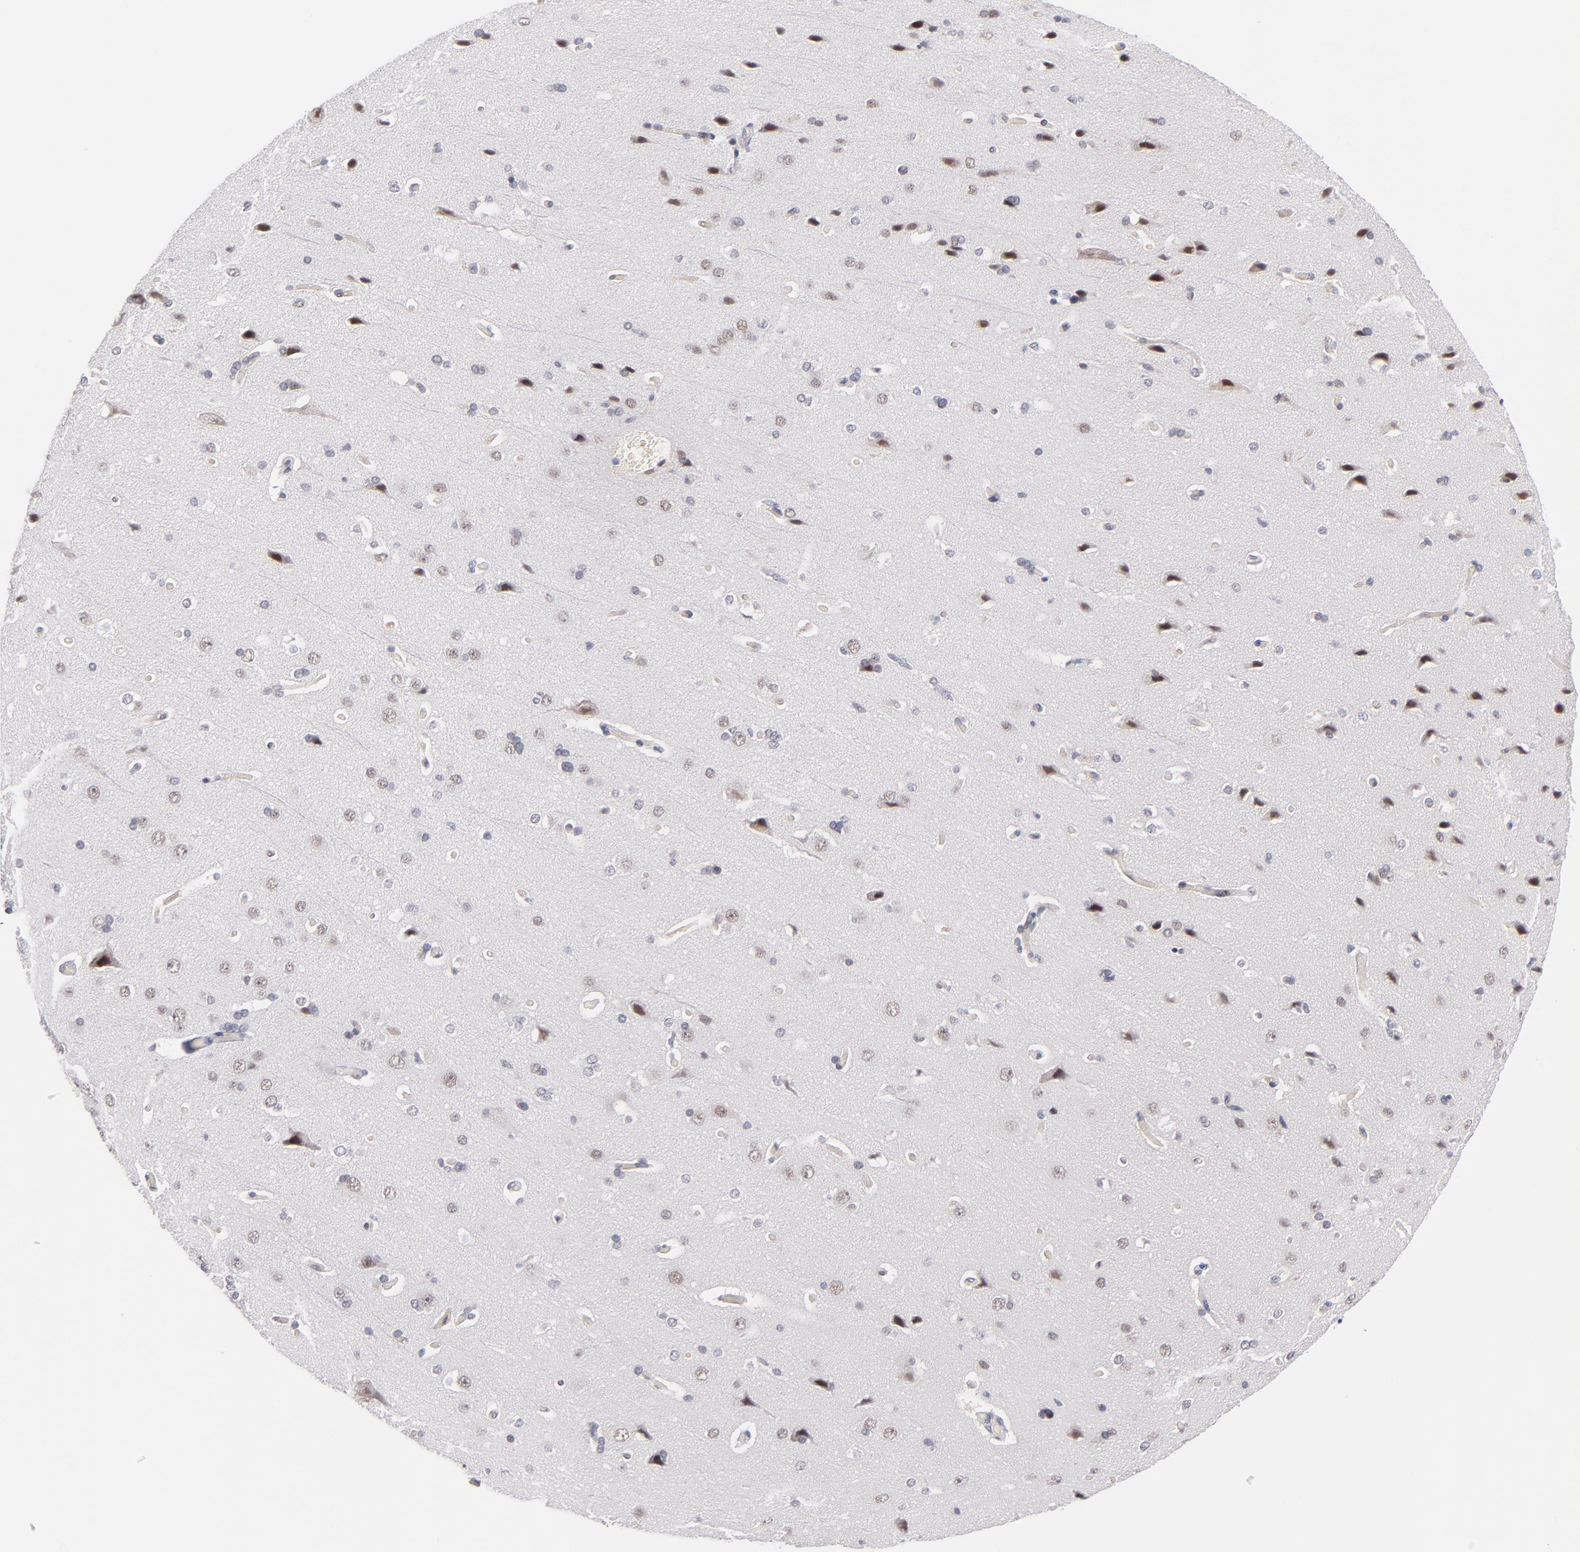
{"staining": {"intensity": "weak", "quantity": "25%-75%", "location": "cytoplasmic/membranous"}, "tissue": "cerebral cortex", "cell_type": "Endothelial cells", "image_type": "normal", "snomed": [{"axis": "morphology", "description": "Normal tissue, NOS"}, {"axis": "topography", "description": "Cerebral cortex"}], "caption": "High-power microscopy captured an immunohistochemistry (IHC) photomicrograph of normal cerebral cortex, revealing weak cytoplasmic/membranous positivity in about 25%-75% of endothelial cells.", "gene": "WSB1", "patient": {"sex": "male", "age": 62}}